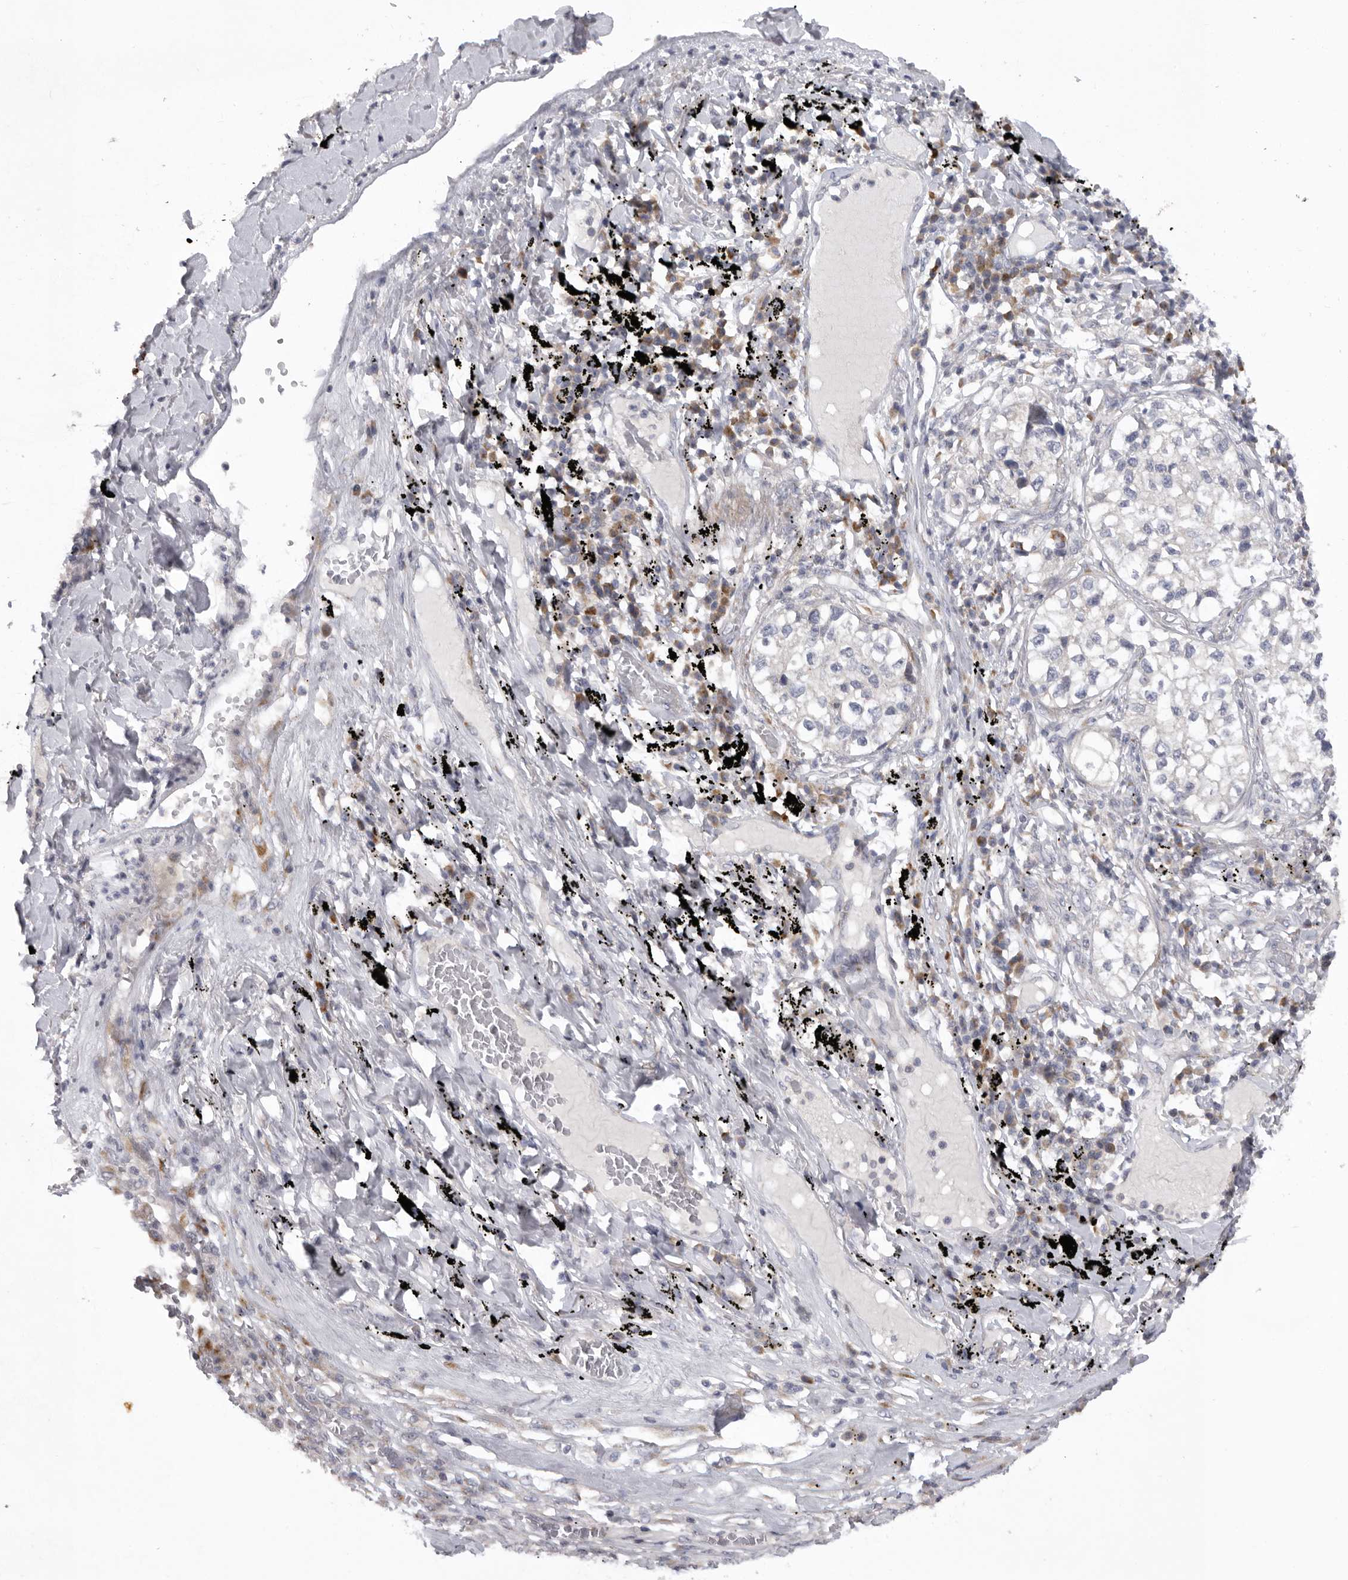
{"staining": {"intensity": "negative", "quantity": "none", "location": "none"}, "tissue": "lung cancer", "cell_type": "Tumor cells", "image_type": "cancer", "snomed": [{"axis": "morphology", "description": "Adenocarcinoma, NOS"}, {"axis": "topography", "description": "Lung"}], "caption": "There is no significant staining in tumor cells of lung cancer (adenocarcinoma).", "gene": "USP24", "patient": {"sex": "male", "age": 63}}